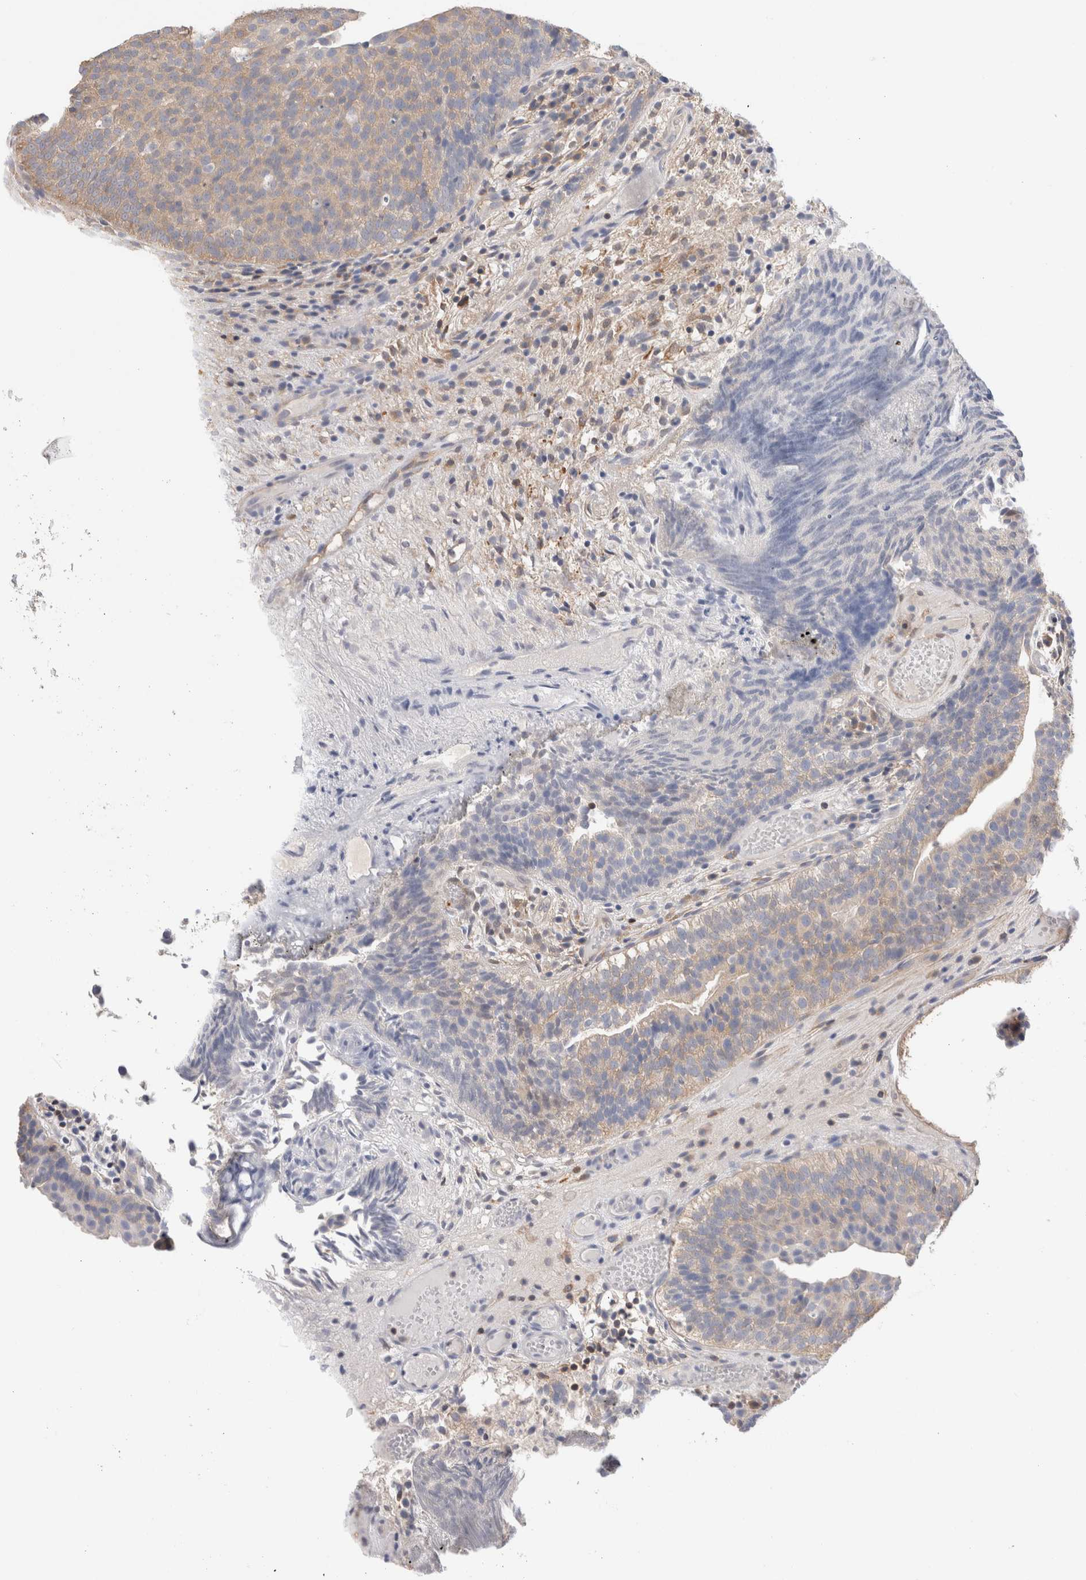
{"staining": {"intensity": "weak", "quantity": ">75%", "location": "cytoplasmic/membranous"}, "tissue": "urothelial cancer", "cell_type": "Tumor cells", "image_type": "cancer", "snomed": [{"axis": "morphology", "description": "Urothelial carcinoma, Low grade"}, {"axis": "topography", "description": "Urinary bladder"}], "caption": "Protein expression analysis of human urothelial carcinoma (low-grade) reveals weak cytoplasmic/membranous staining in about >75% of tumor cells.", "gene": "CAPN2", "patient": {"sex": "male", "age": 86}}